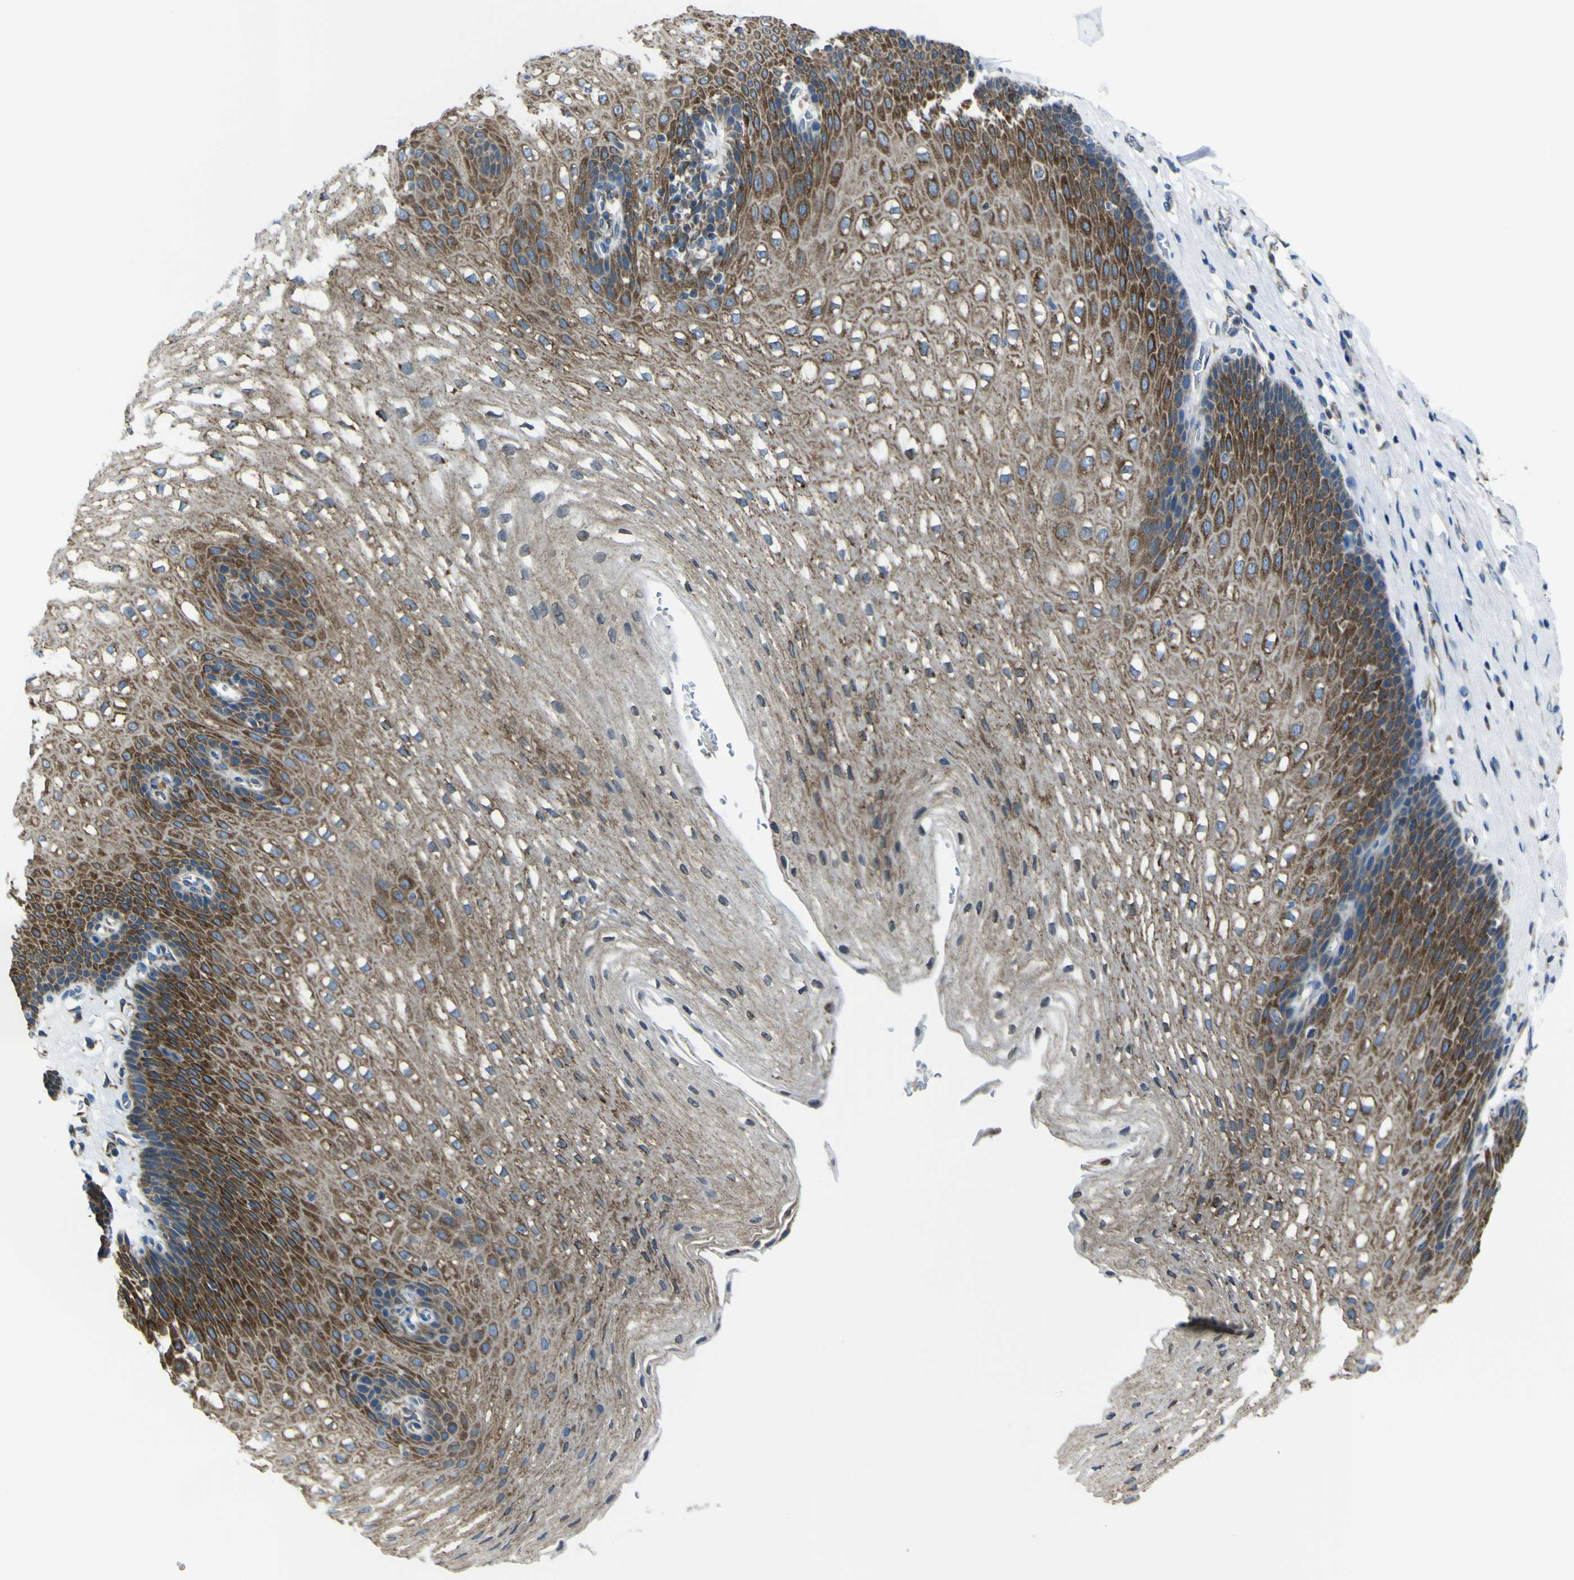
{"staining": {"intensity": "moderate", "quantity": "25%-75%", "location": "cytoplasmic/membranous"}, "tissue": "esophagus", "cell_type": "Squamous epithelial cells", "image_type": "normal", "snomed": [{"axis": "morphology", "description": "Normal tissue, NOS"}, {"axis": "topography", "description": "Esophagus"}], "caption": "Squamous epithelial cells exhibit medium levels of moderate cytoplasmic/membranous expression in about 25%-75% of cells in unremarkable esophagus. The staining was performed using DAB, with brown indicating positive protein expression. Nuclei are stained blue with hematoxylin.", "gene": "STIM1", "patient": {"sex": "male", "age": 48}}